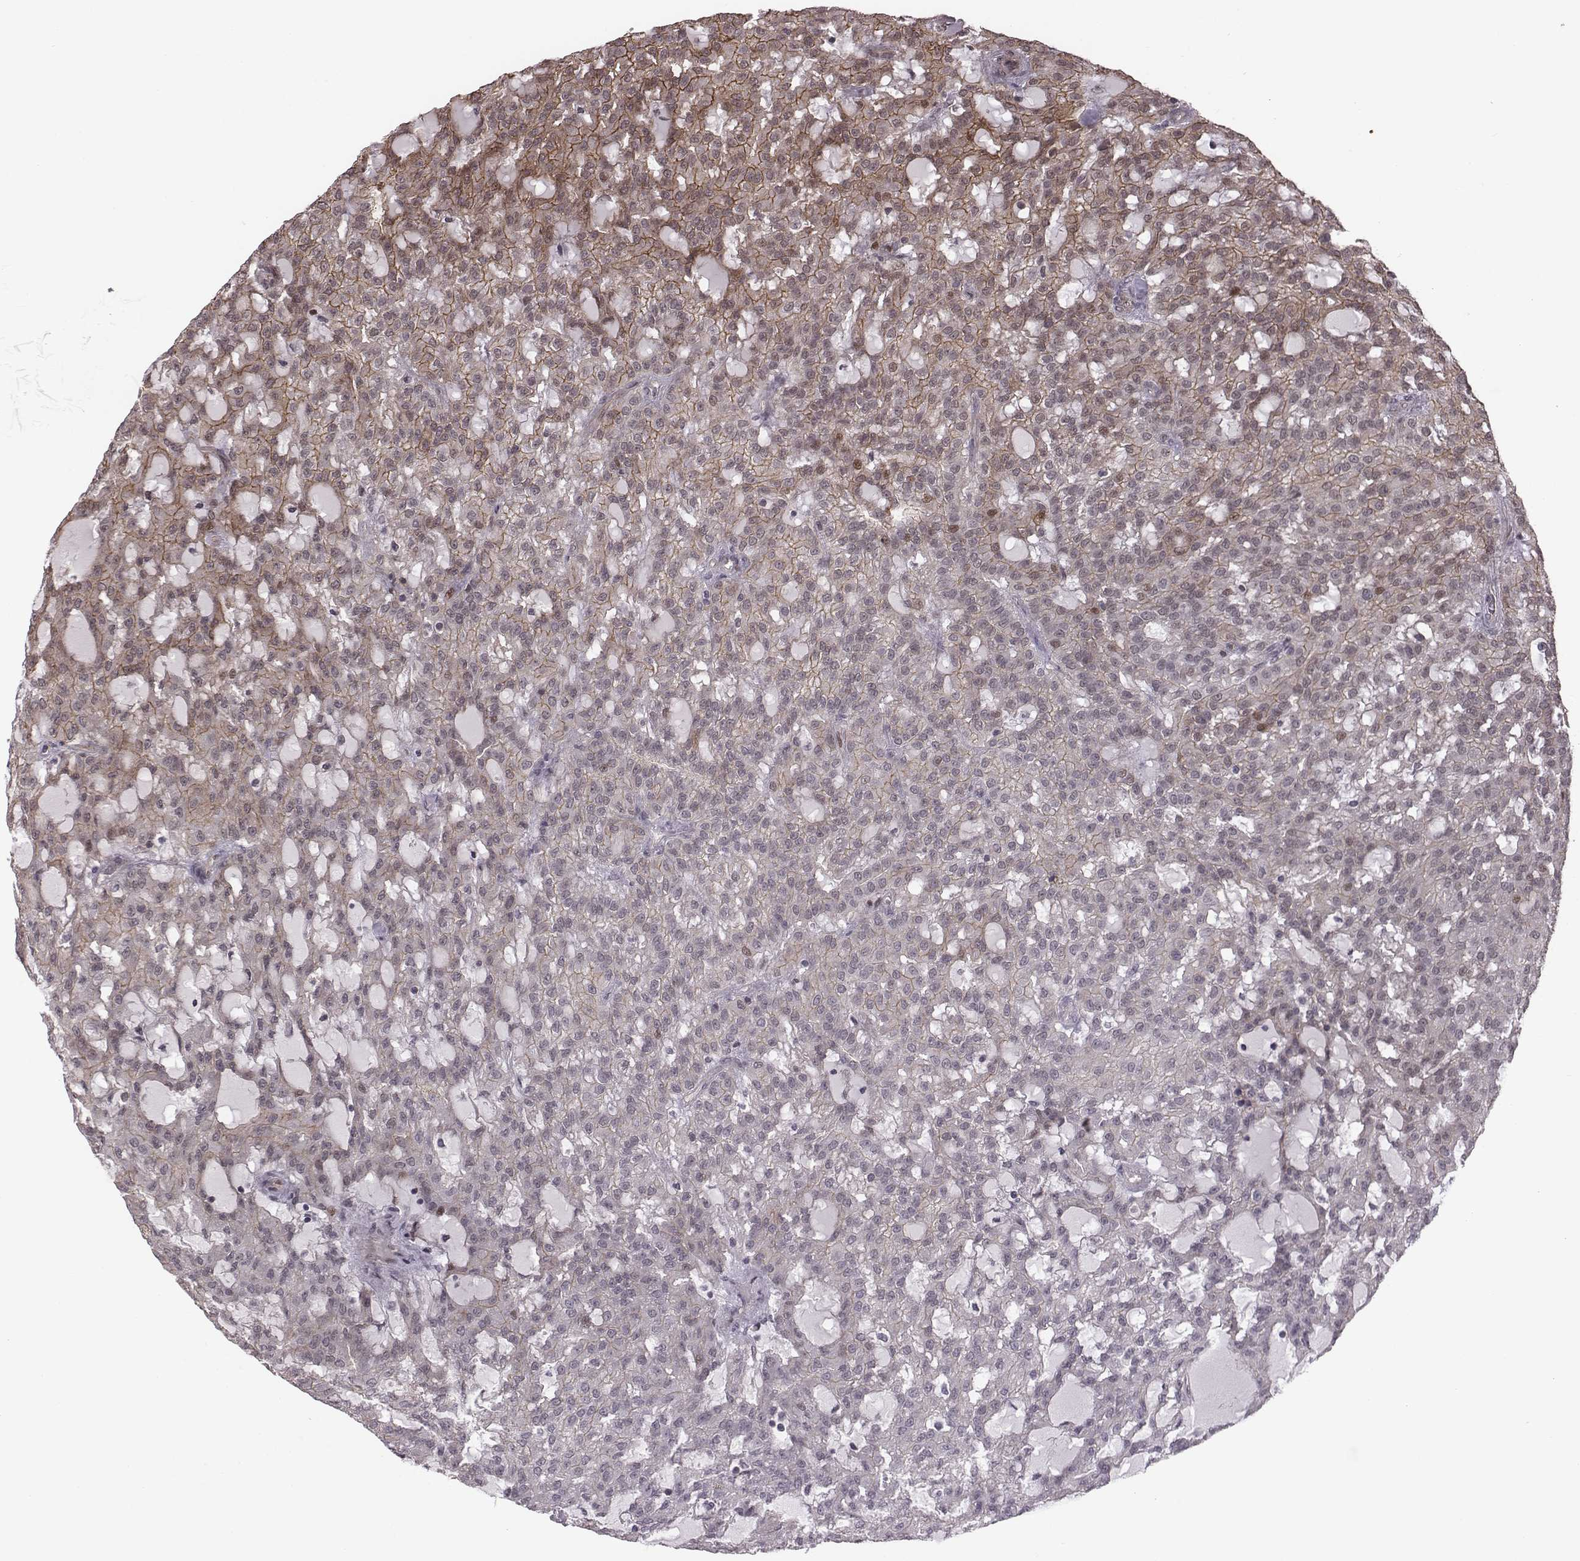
{"staining": {"intensity": "moderate", "quantity": "<25%", "location": "cytoplasmic/membranous"}, "tissue": "renal cancer", "cell_type": "Tumor cells", "image_type": "cancer", "snomed": [{"axis": "morphology", "description": "Adenocarcinoma, NOS"}, {"axis": "topography", "description": "Kidney"}], "caption": "This micrograph displays renal cancer (adenocarcinoma) stained with immunohistochemistry to label a protein in brown. The cytoplasmic/membranous of tumor cells show moderate positivity for the protein. Nuclei are counter-stained blue.", "gene": "RPL3", "patient": {"sex": "male", "age": 63}}